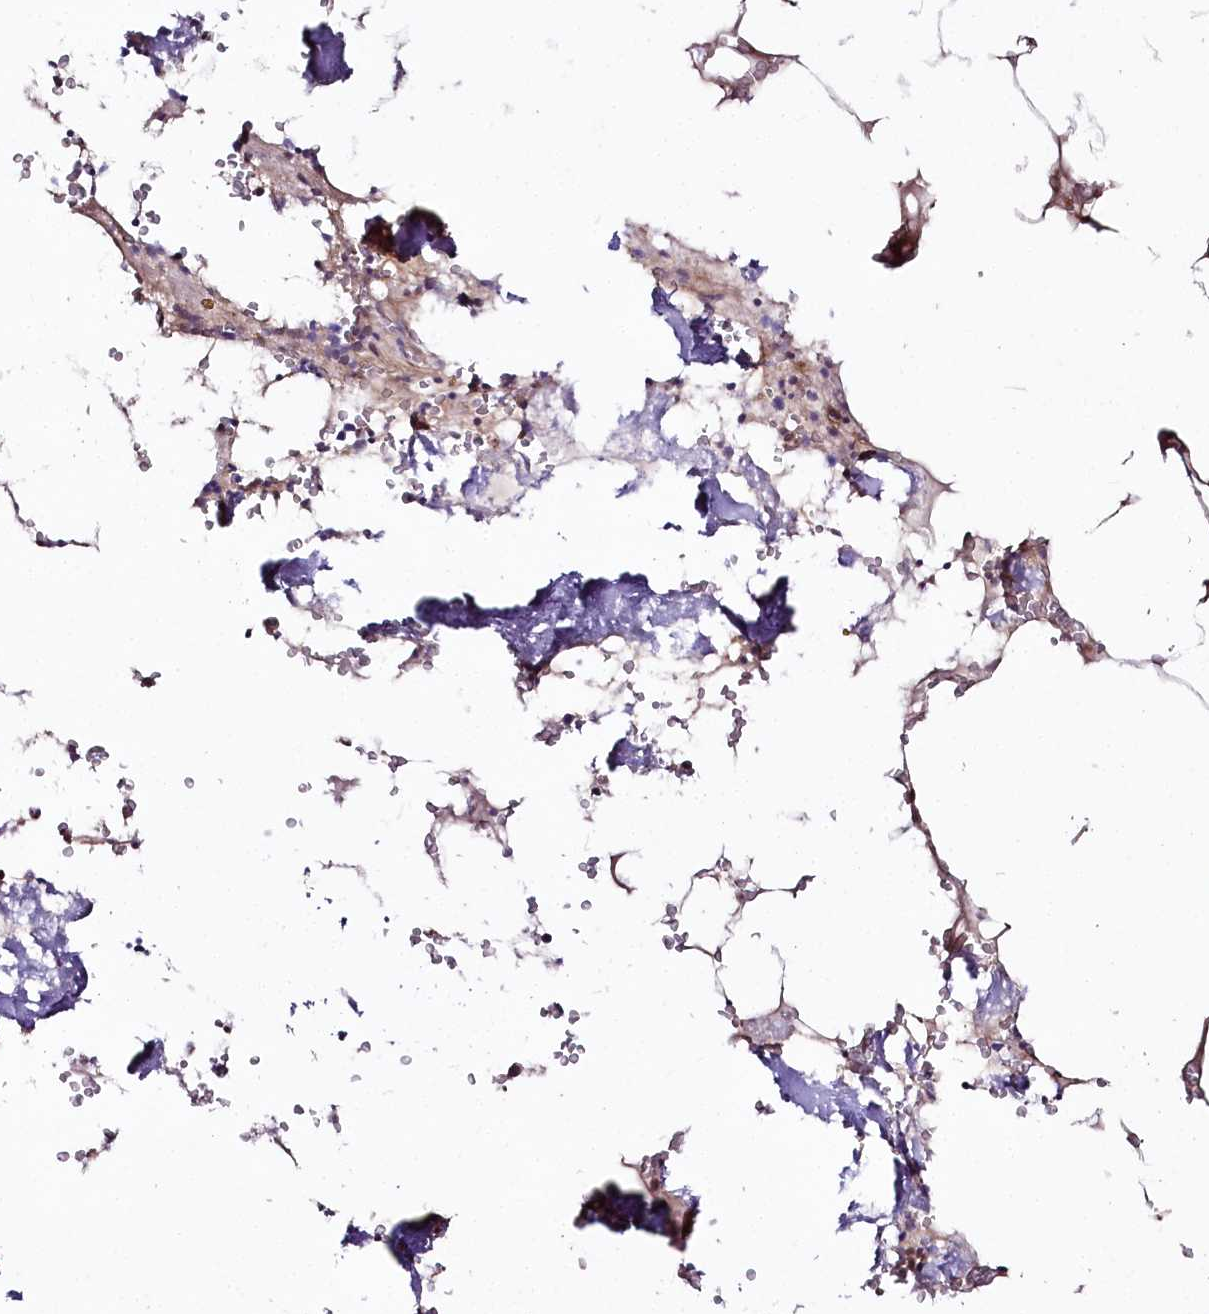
{"staining": {"intensity": "moderate", "quantity": "<25%", "location": "cytoplasmic/membranous"}, "tissue": "bone marrow", "cell_type": "Hematopoietic cells", "image_type": "normal", "snomed": [{"axis": "morphology", "description": "Normal tissue, NOS"}, {"axis": "topography", "description": "Bone marrow"}], "caption": "Immunohistochemical staining of benign human bone marrow demonstrates <25% levels of moderate cytoplasmic/membranous protein staining in approximately <25% of hematopoietic cells.", "gene": "PHLDB1", "patient": {"sex": "male", "age": 70}}